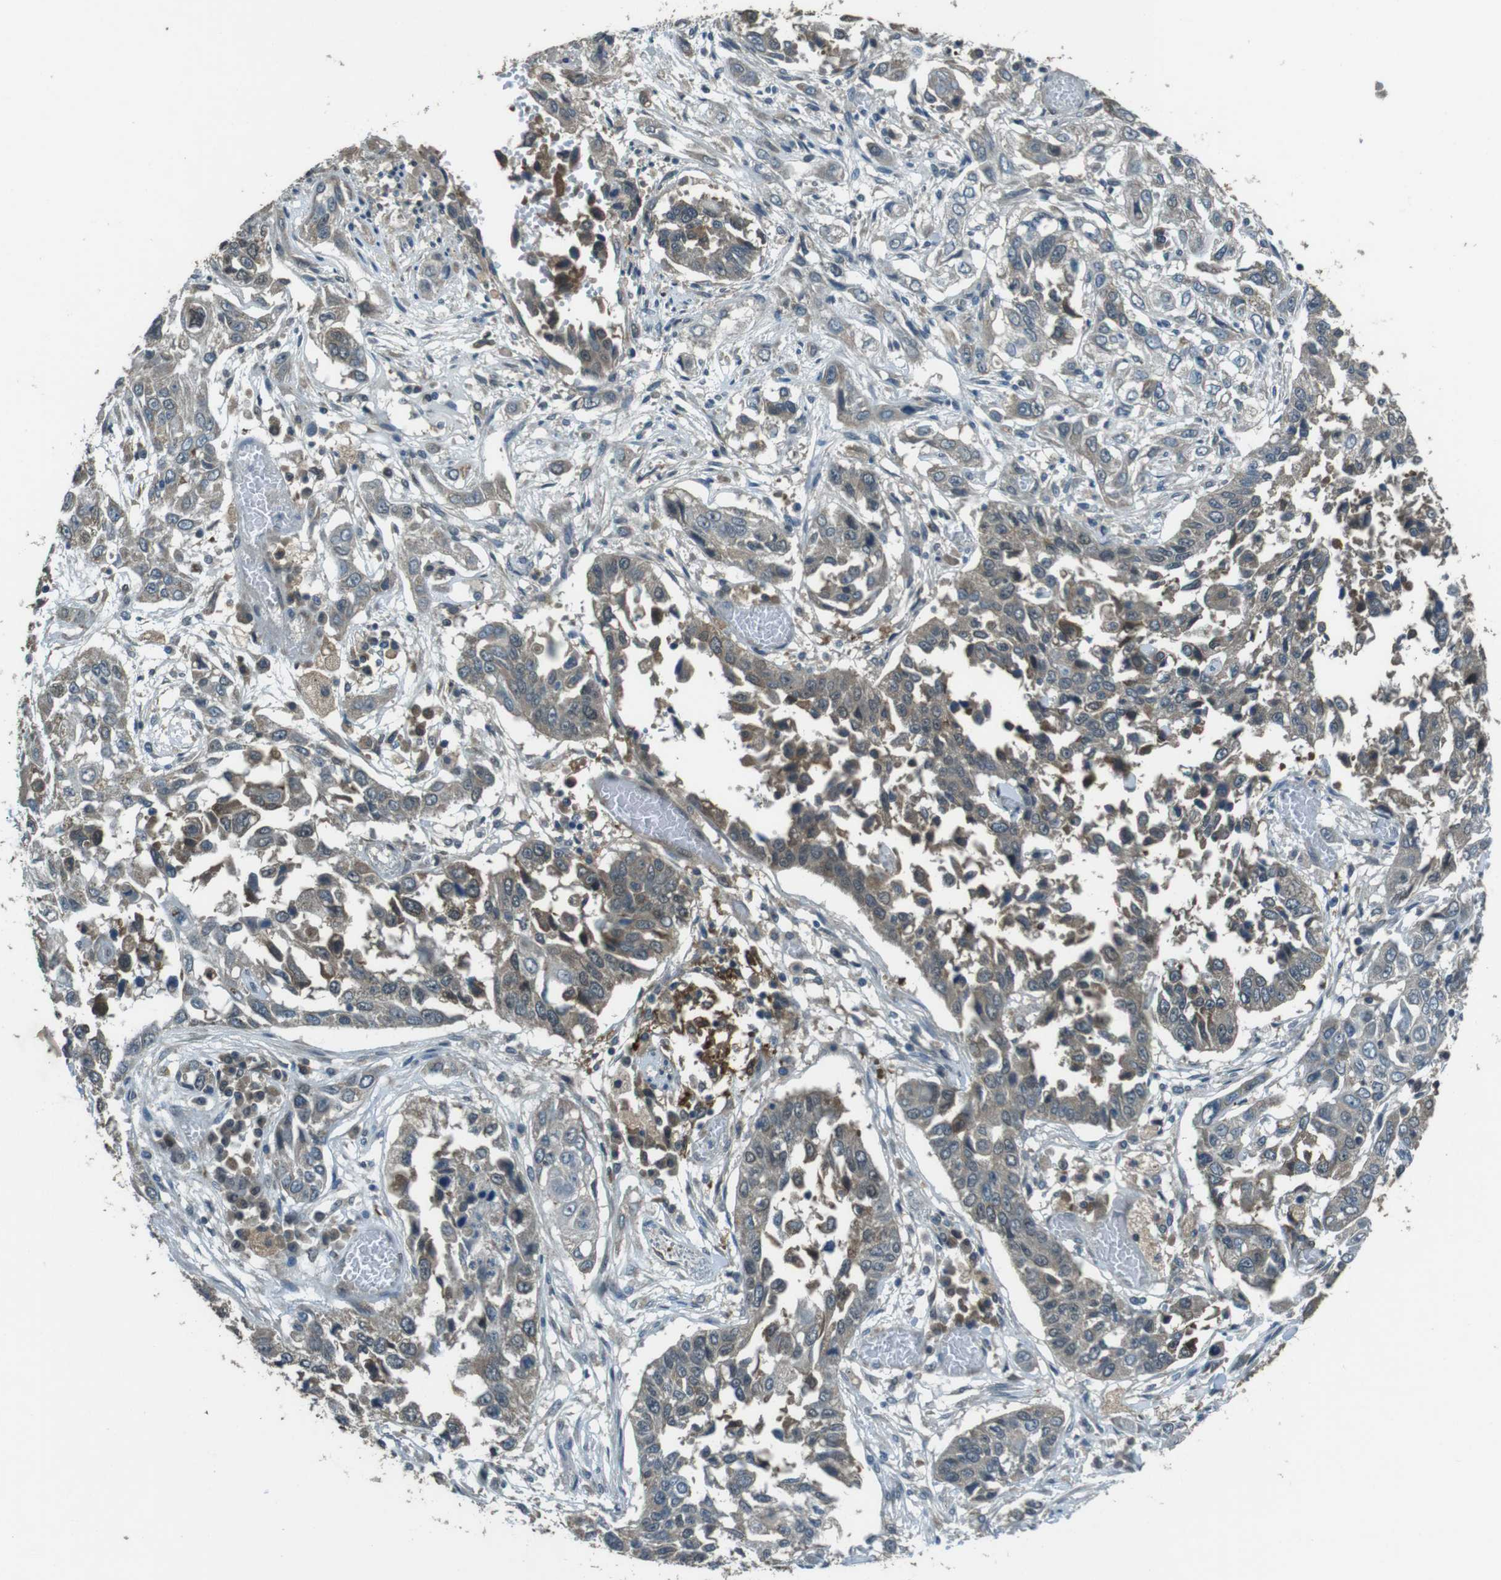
{"staining": {"intensity": "weak", "quantity": "<25%", "location": "cytoplasmic/membranous"}, "tissue": "lung cancer", "cell_type": "Tumor cells", "image_type": "cancer", "snomed": [{"axis": "morphology", "description": "Squamous cell carcinoma, NOS"}, {"axis": "topography", "description": "Lung"}], "caption": "DAB immunohistochemical staining of human lung squamous cell carcinoma demonstrates no significant positivity in tumor cells. (Brightfield microscopy of DAB (3,3'-diaminobenzidine) immunohistochemistry at high magnification).", "gene": "MFAP3", "patient": {"sex": "male", "age": 71}}